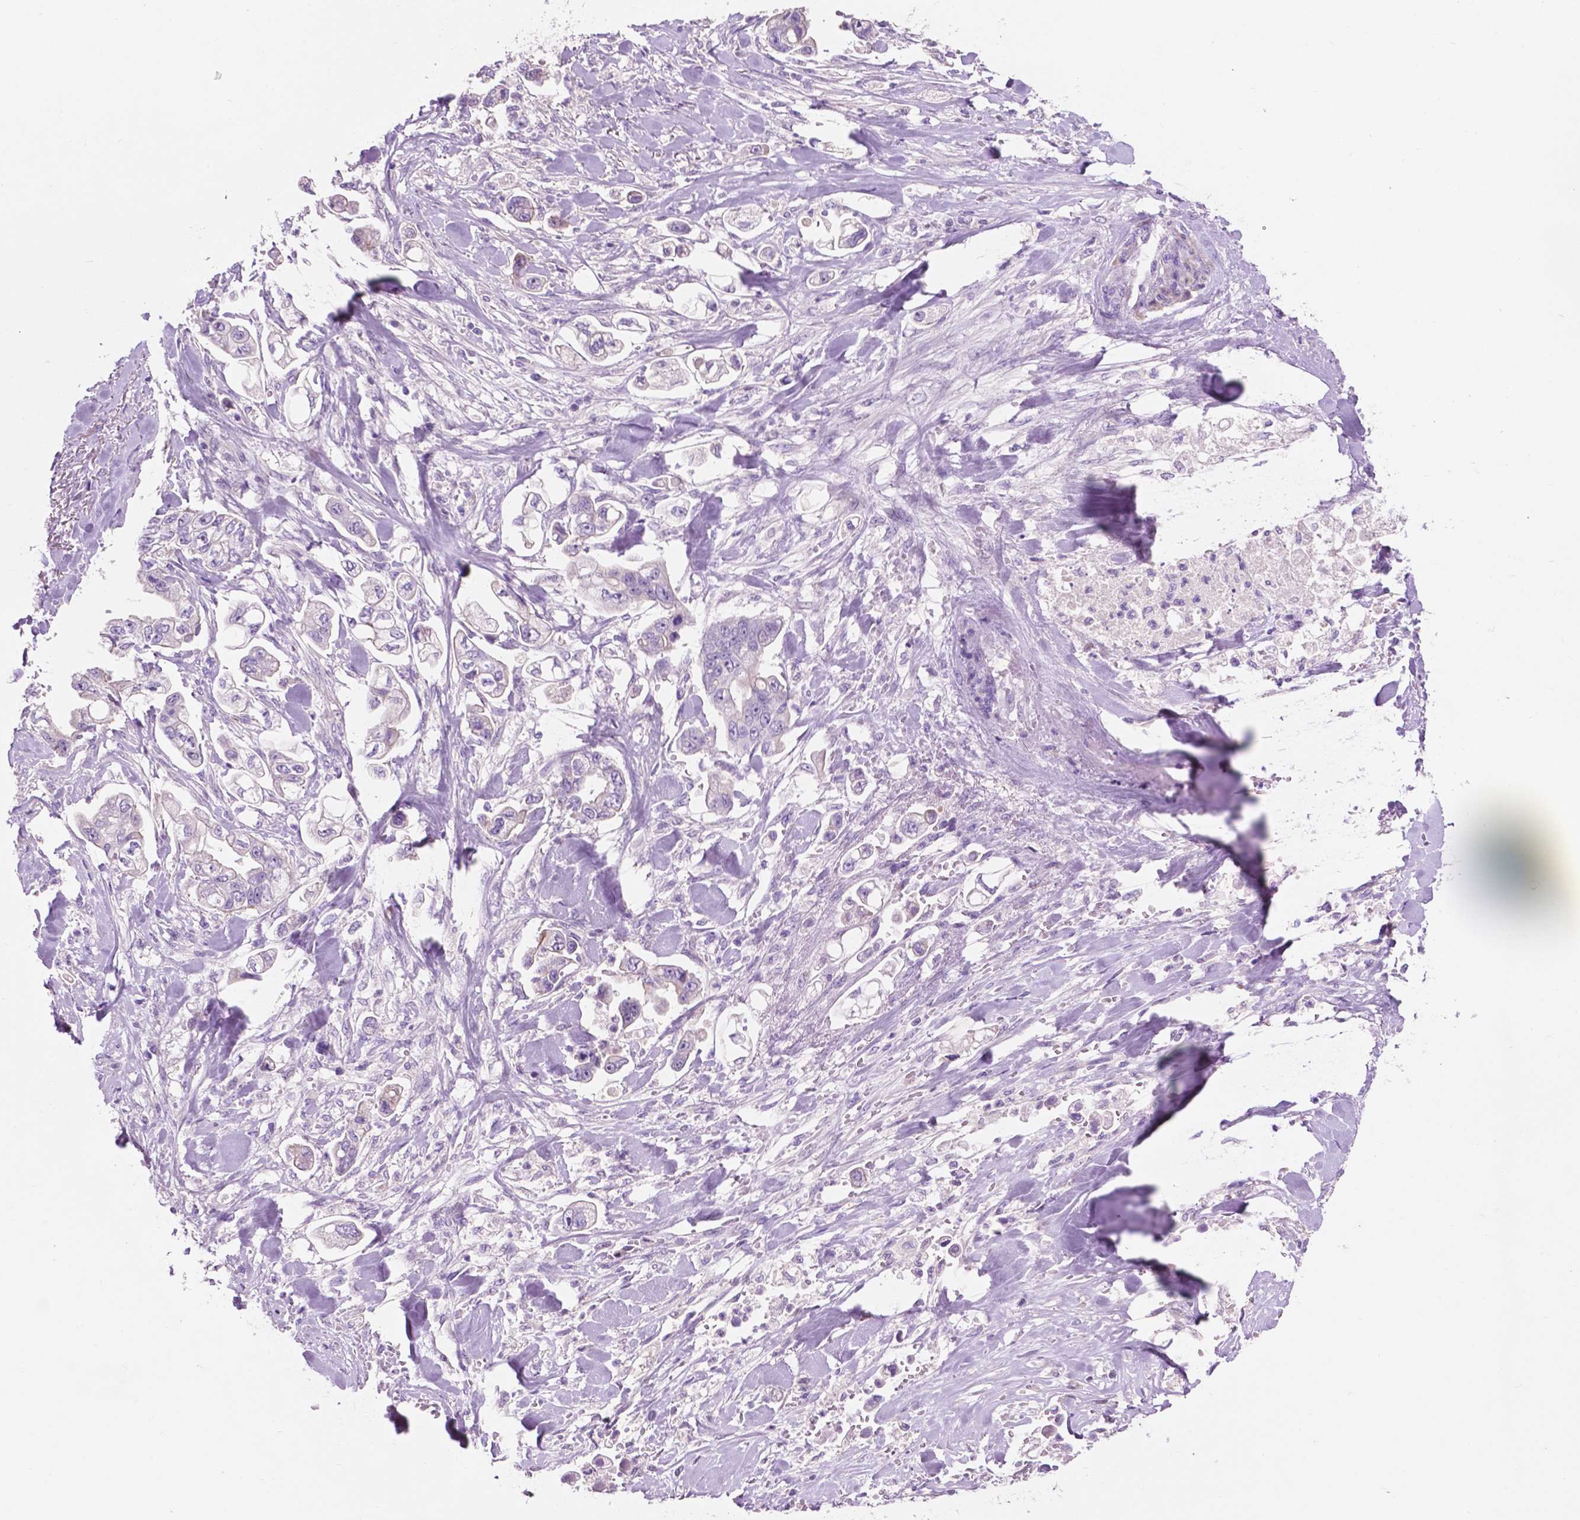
{"staining": {"intensity": "negative", "quantity": "none", "location": "none"}, "tissue": "stomach cancer", "cell_type": "Tumor cells", "image_type": "cancer", "snomed": [{"axis": "morphology", "description": "Adenocarcinoma, NOS"}, {"axis": "topography", "description": "Stomach"}], "caption": "IHC micrograph of neoplastic tissue: adenocarcinoma (stomach) stained with DAB displays no significant protein staining in tumor cells. The staining is performed using DAB brown chromogen with nuclei counter-stained in using hematoxylin.", "gene": "CLDN17", "patient": {"sex": "male", "age": 62}}